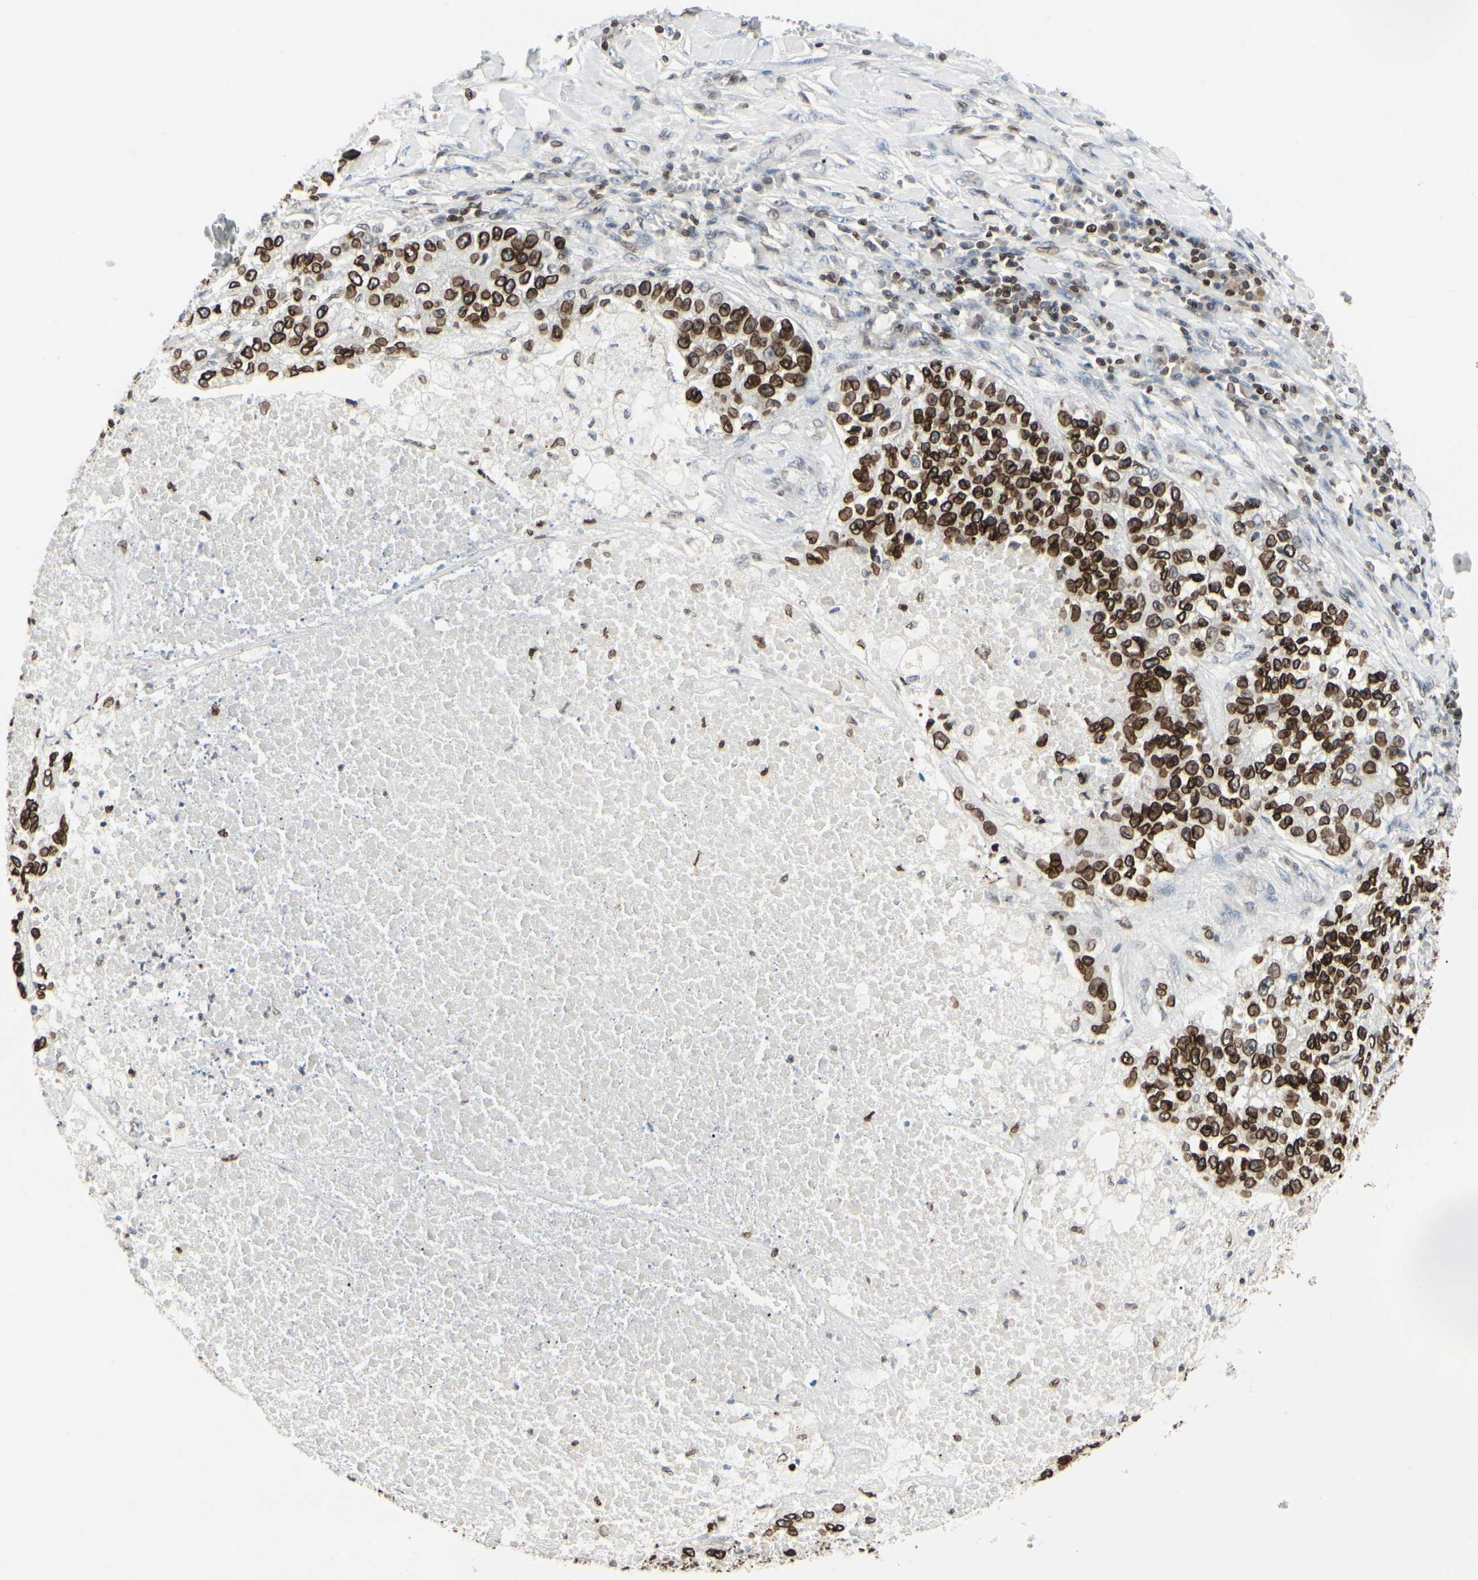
{"staining": {"intensity": "strong", "quantity": ">75%", "location": "cytoplasmic/membranous,nuclear"}, "tissue": "lung cancer", "cell_type": "Tumor cells", "image_type": "cancer", "snomed": [{"axis": "morphology", "description": "Adenocarcinoma, NOS"}, {"axis": "topography", "description": "Lung"}], "caption": "Immunohistochemical staining of lung adenocarcinoma exhibits high levels of strong cytoplasmic/membranous and nuclear expression in approximately >75% of tumor cells. The protein of interest is shown in brown color, while the nuclei are stained blue.", "gene": "TMPO", "patient": {"sex": "male", "age": 49}}